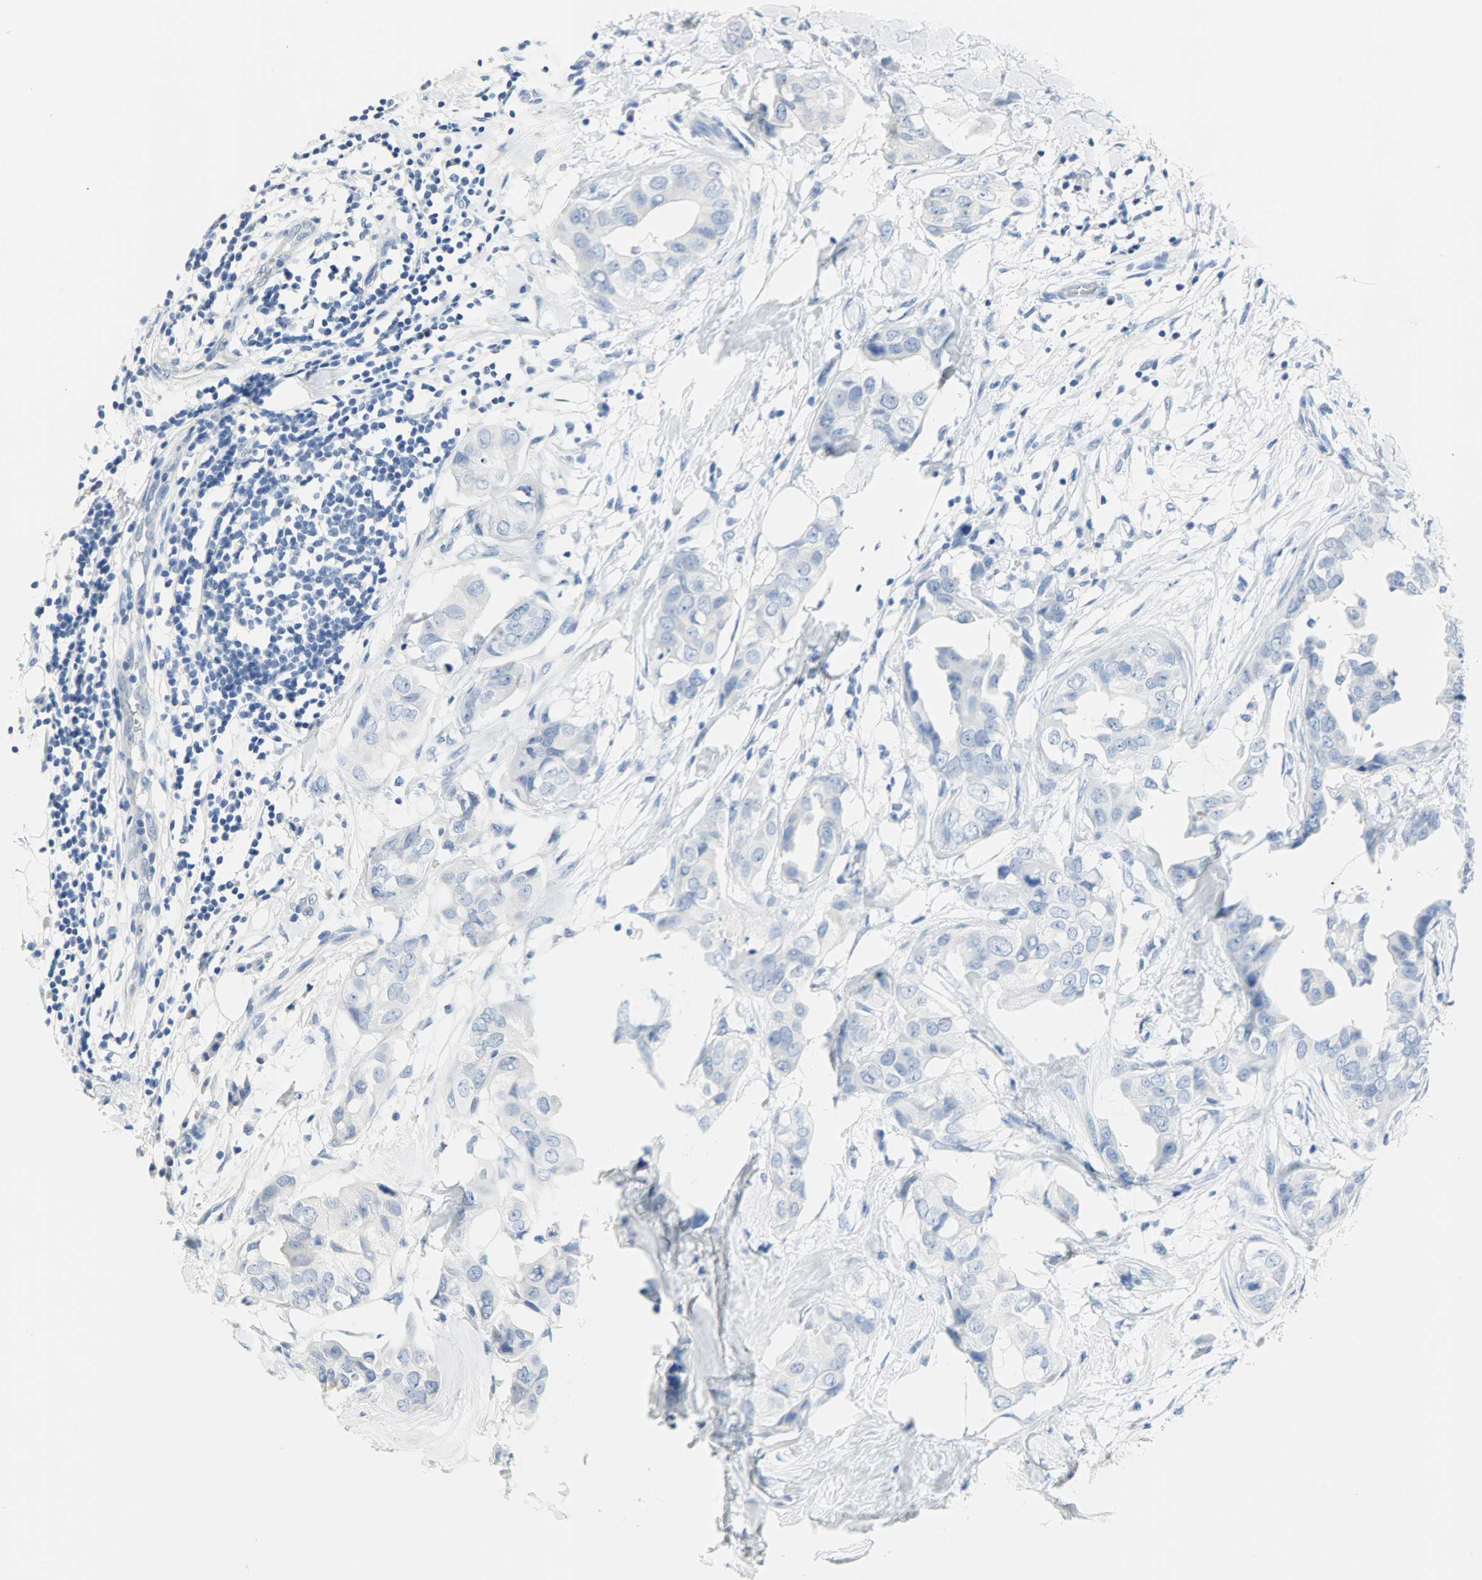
{"staining": {"intensity": "negative", "quantity": "none", "location": "none"}, "tissue": "breast cancer", "cell_type": "Tumor cells", "image_type": "cancer", "snomed": [{"axis": "morphology", "description": "Duct carcinoma"}, {"axis": "topography", "description": "Breast"}], "caption": "Immunohistochemical staining of human breast cancer displays no significant expression in tumor cells.", "gene": "CEBPE", "patient": {"sex": "female", "age": 40}}